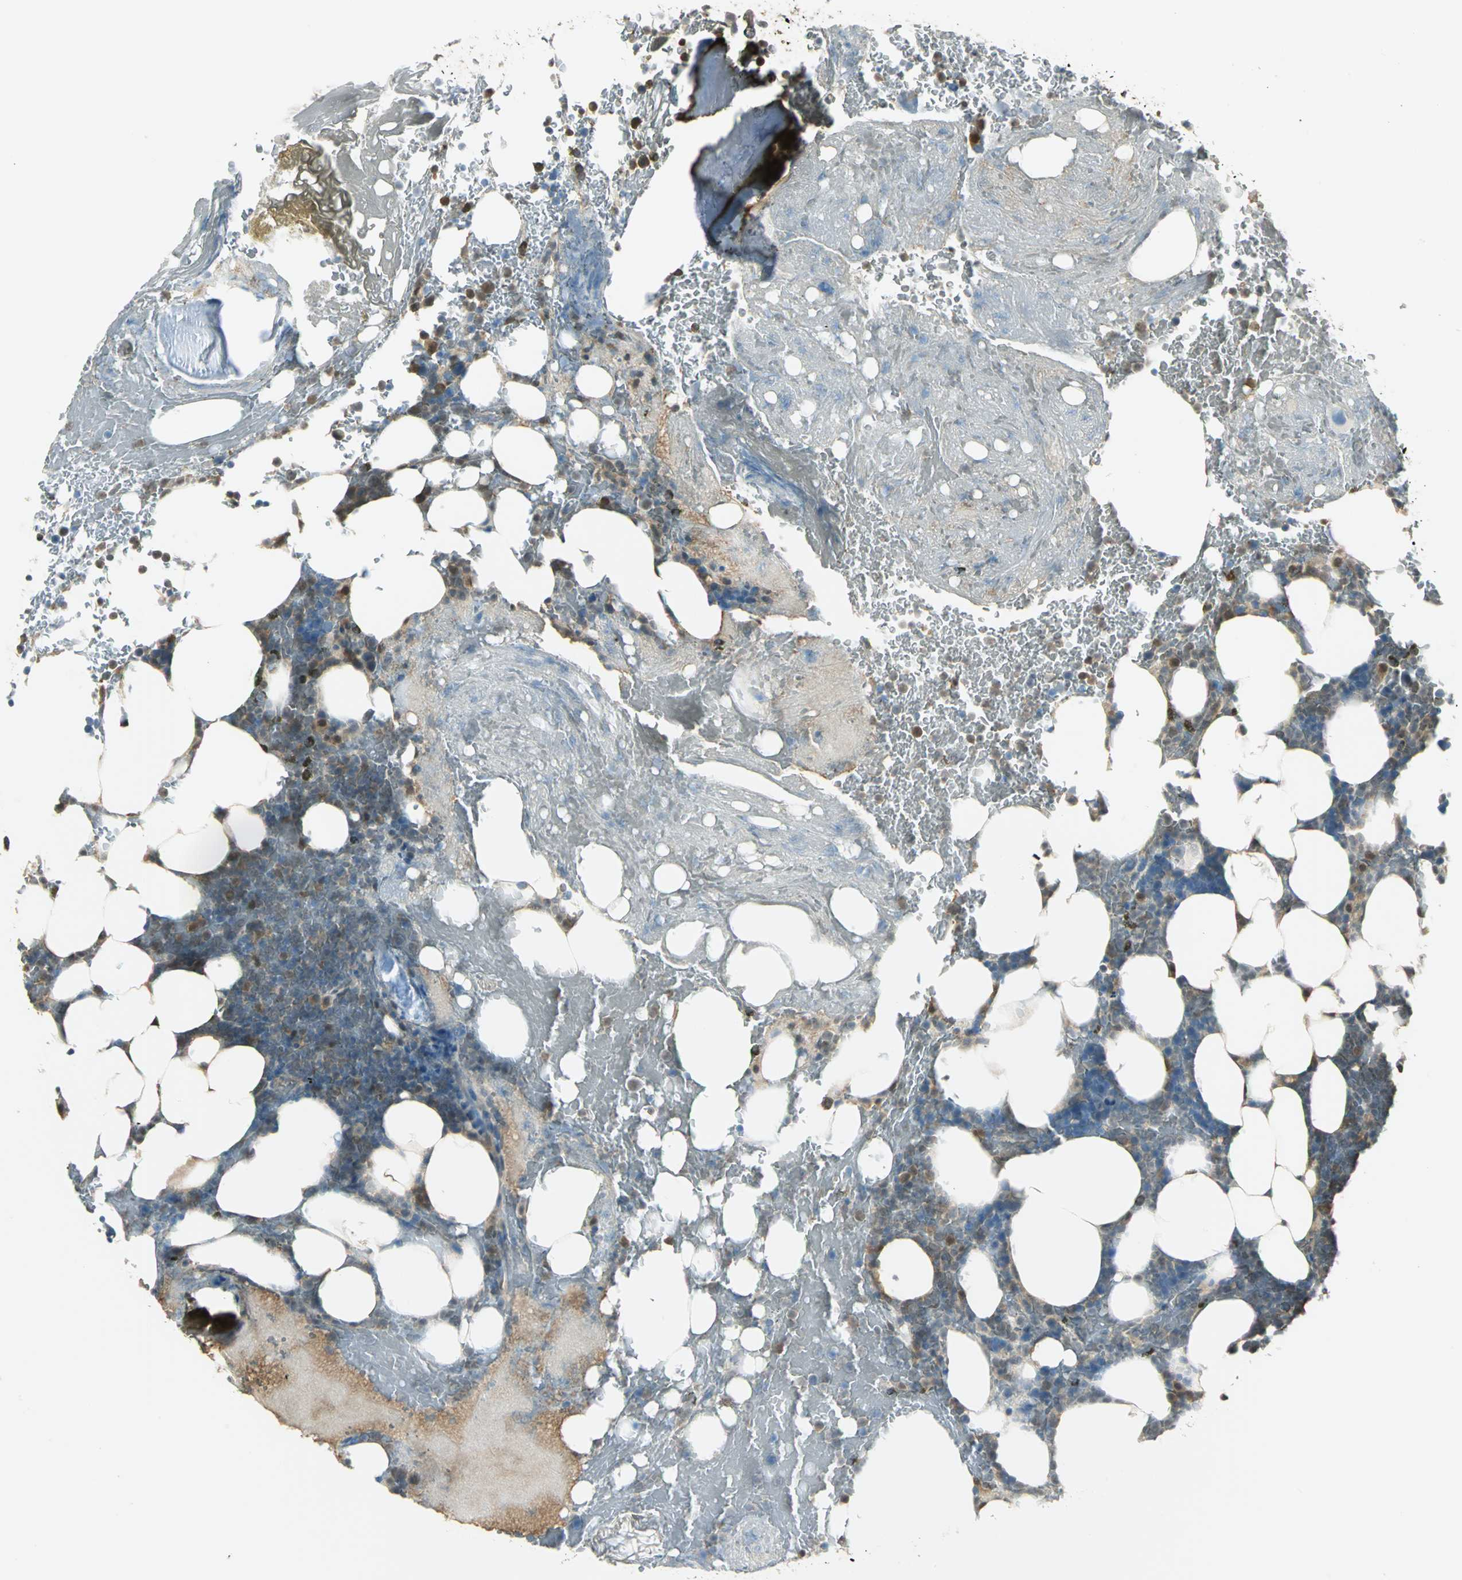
{"staining": {"intensity": "moderate", "quantity": "25%-75%", "location": "cytoplasmic/membranous,nuclear"}, "tissue": "bone marrow", "cell_type": "Hematopoietic cells", "image_type": "normal", "snomed": [{"axis": "morphology", "description": "Normal tissue, NOS"}, {"axis": "topography", "description": "Bone marrow"}], "caption": "Hematopoietic cells demonstrate medium levels of moderate cytoplasmic/membranous,nuclear positivity in about 25%-75% of cells in unremarkable bone marrow.", "gene": "PARK7", "patient": {"sex": "female", "age": 73}}